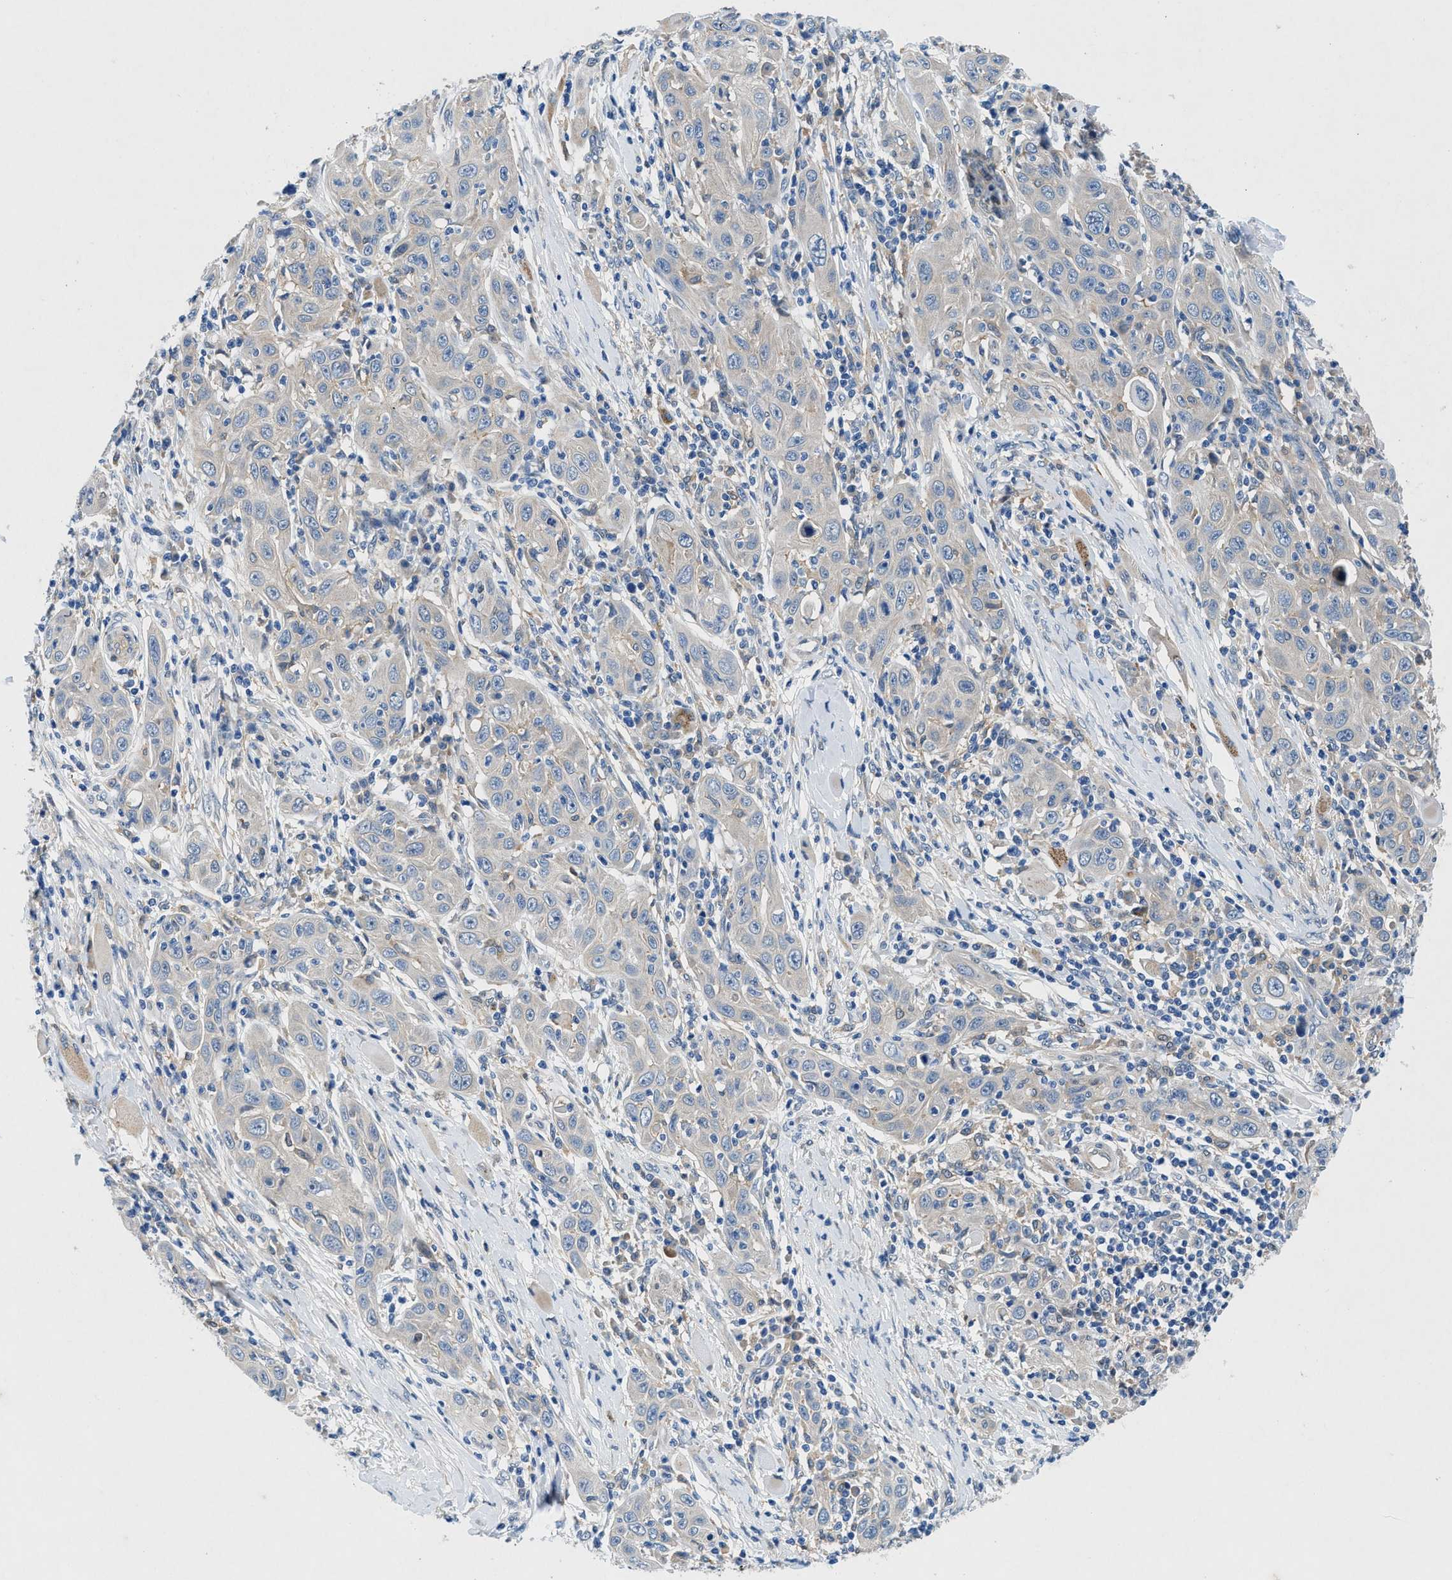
{"staining": {"intensity": "negative", "quantity": "none", "location": "none"}, "tissue": "skin cancer", "cell_type": "Tumor cells", "image_type": "cancer", "snomed": [{"axis": "morphology", "description": "Squamous cell carcinoma, NOS"}, {"axis": "topography", "description": "Skin"}], "caption": "This is an IHC photomicrograph of human skin squamous cell carcinoma. There is no staining in tumor cells.", "gene": "COPS2", "patient": {"sex": "female", "age": 88}}